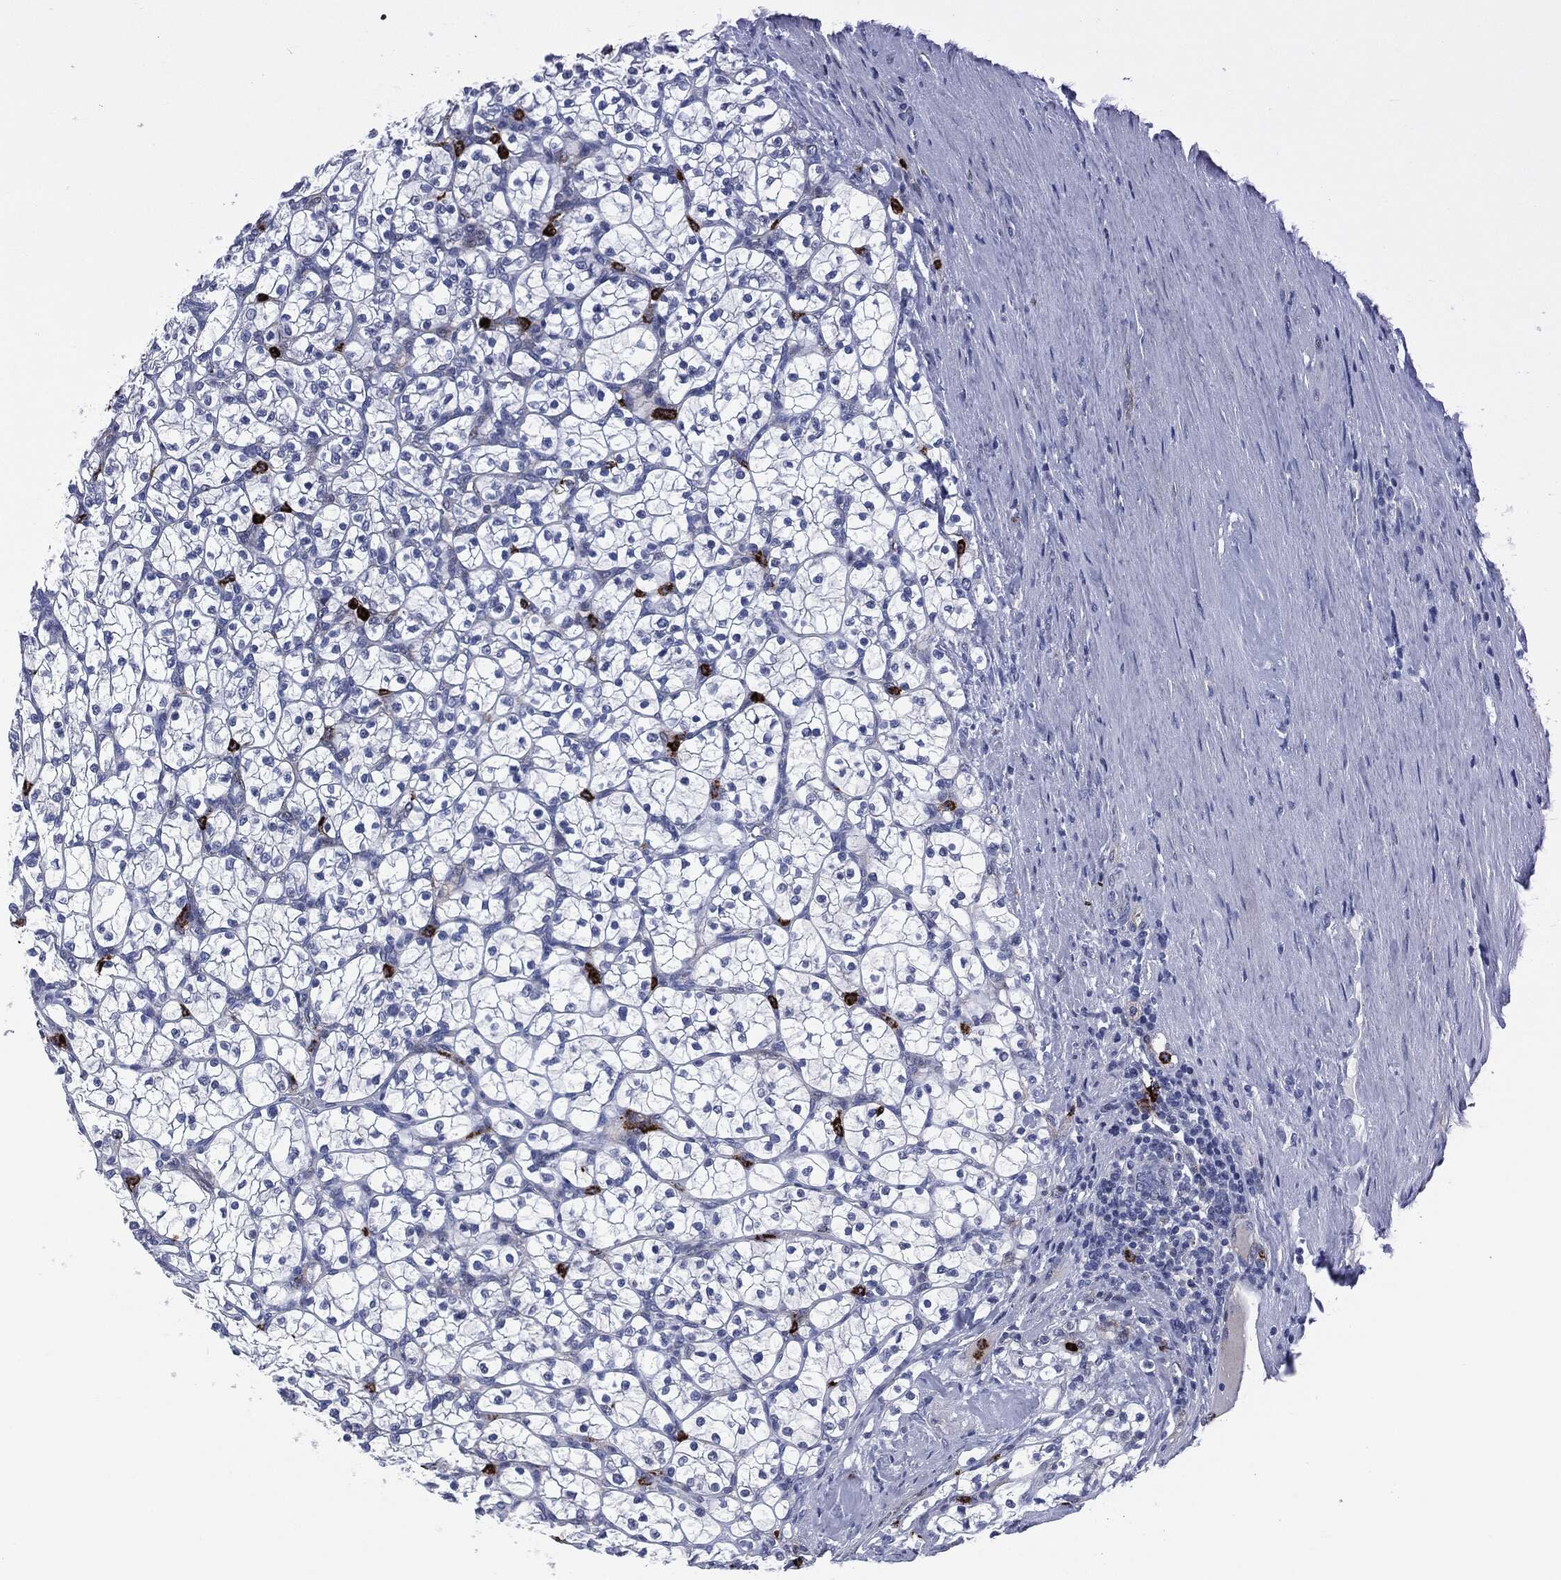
{"staining": {"intensity": "negative", "quantity": "none", "location": "none"}, "tissue": "renal cancer", "cell_type": "Tumor cells", "image_type": "cancer", "snomed": [{"axis": "morphology", "description": "Adenocarcinoma, NOS"}, {"axis": "topography", "description": "Kidney"}], "caption": "Histopathology image shows no protein expression in tumor cells of renal cancer tissue.", "gene": "MPO", "patient": {"sex": "female", "age": 89}}